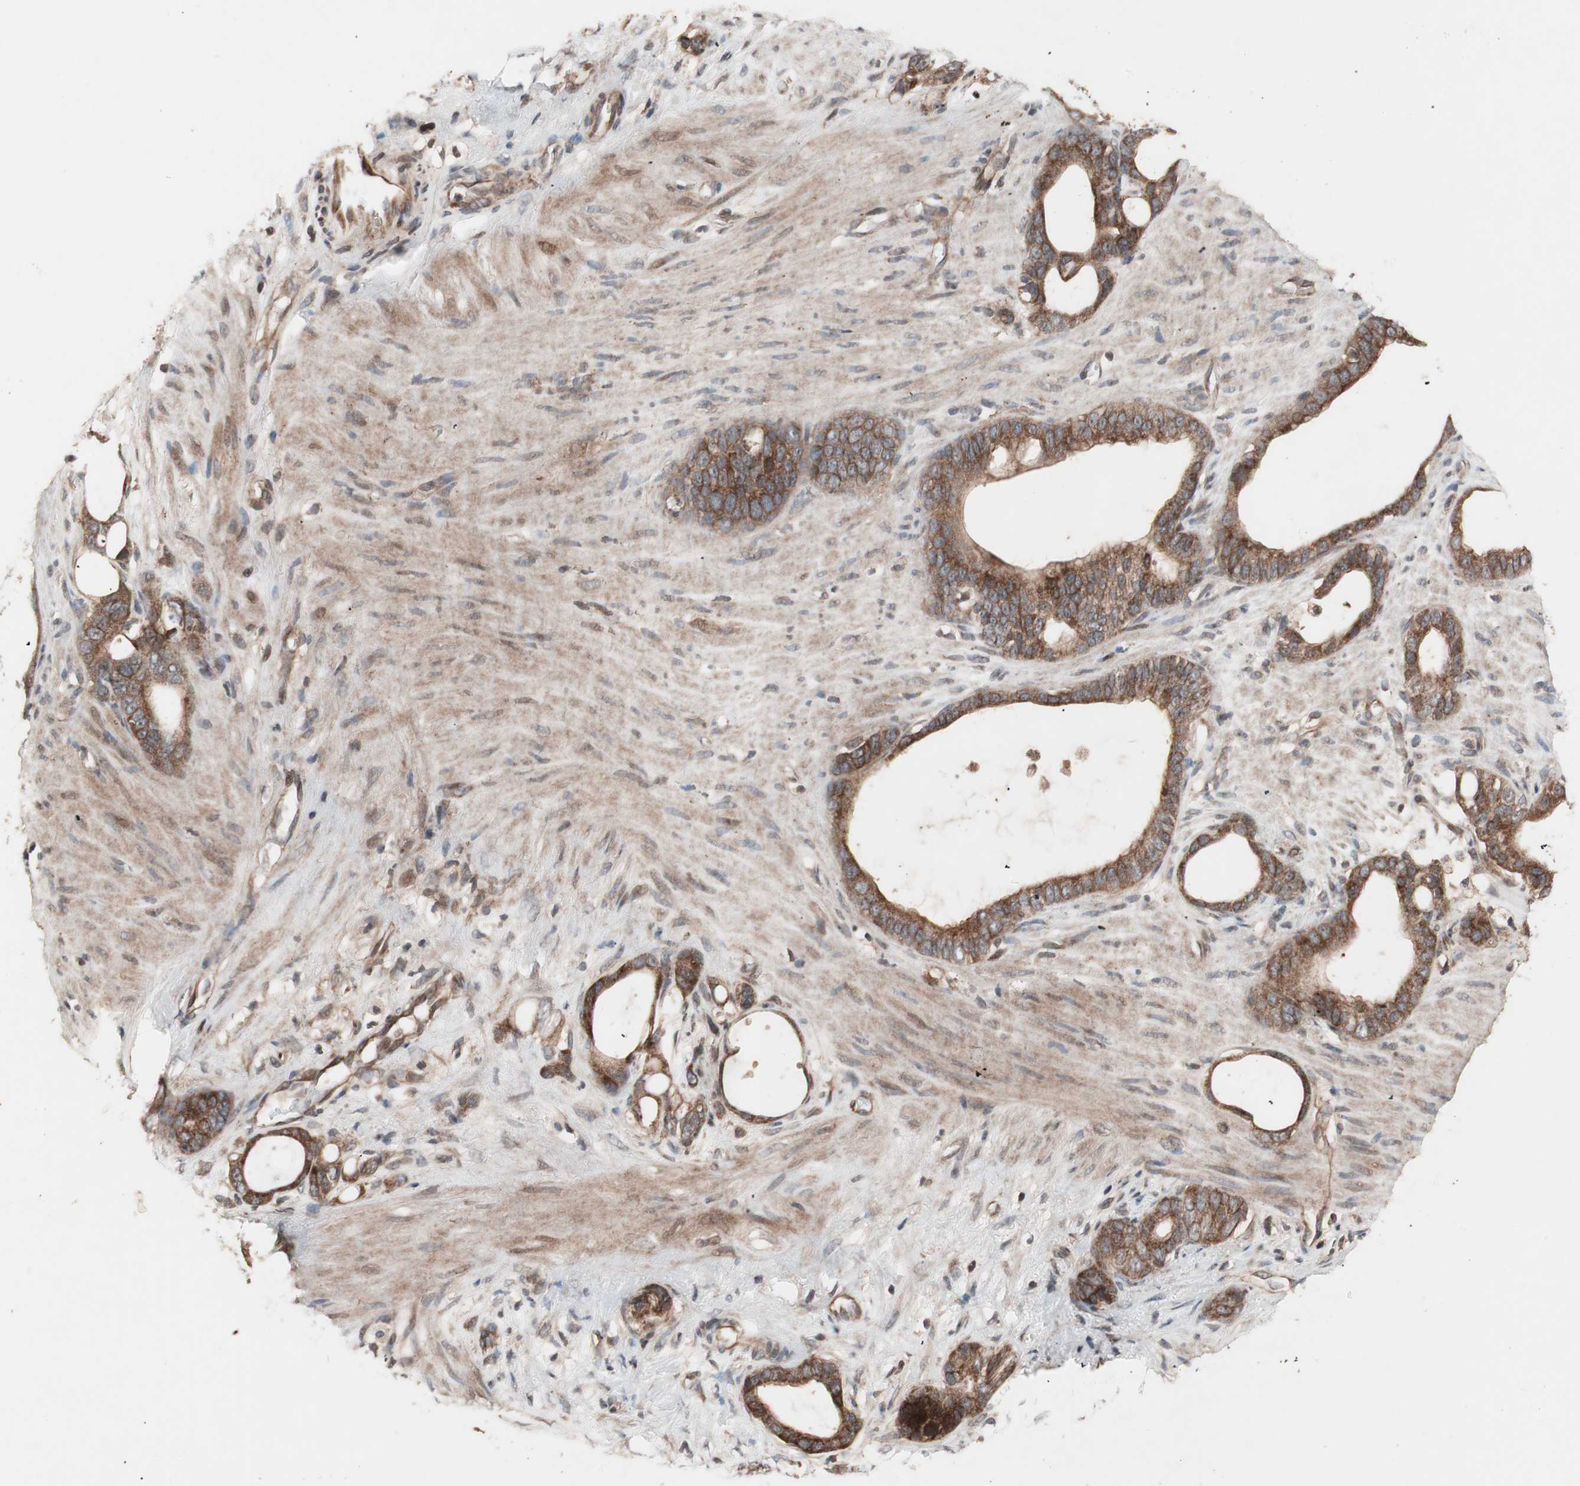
{"staining": {"intensity": "strong", "quantity": ">75%", "location": "cytoplasmic/membranous"}, "tissue": "stomach cancer", "cell_type": "Tumor cells", "image_type": "cancer", "snomed": [{"axis": "morphology", "description": "Adenocarcinoma, NOS"}, {"axis": "topography", "description": "Stomach"}], "caption": "This photomicrograph displays stomach cancer (adenocarcinoma) stained with immunohistochemistry to label a protein in brown. The cytoplasmic/membranous of tumor cells show strong positivity for the protein. Nuclei are counter-stained blue.", "gene": "NF2", "patient": {"sex": "female", "age": 75}}